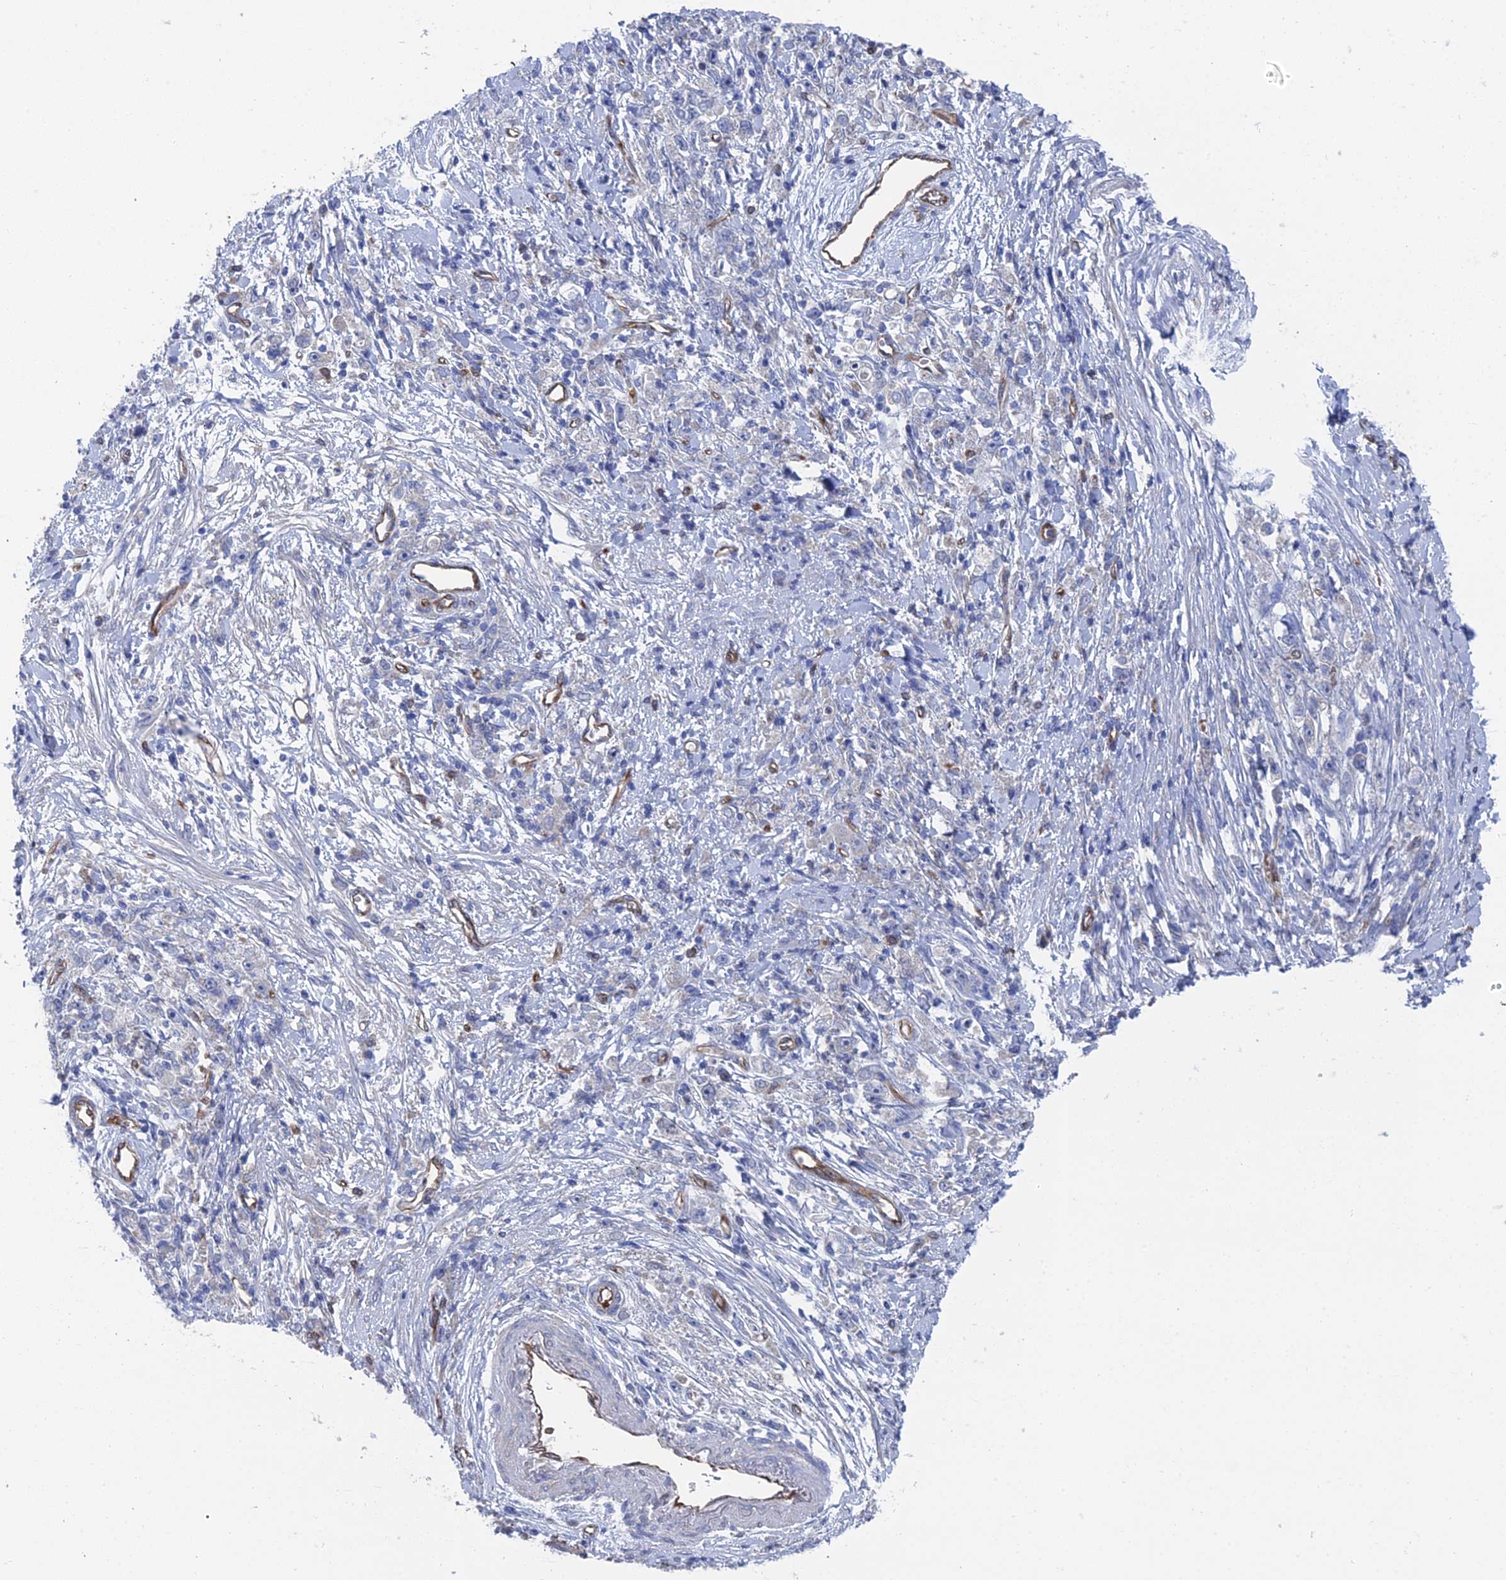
{"staining": {"intensity": "negative", "quantity": "none", "location": "none"}, "tissue": "stomach cancer", "cell_type": "Tumor cells", "image_type": "cancer", "snomed": [{"axis": "morphology", "description": "Adenocarcinoma, NOS"}, {"axis": "topography", "description": "Stomach"}], "caption": "High magnification brightfield microscopy of adenocarcinoma (stomach) stained with DAB (brown) and counterstained with hematoxylin (blue): tumor cells show no significant positivity.", "gene": "ARAP3", "patient": {"sex": "female", "age": 59}}